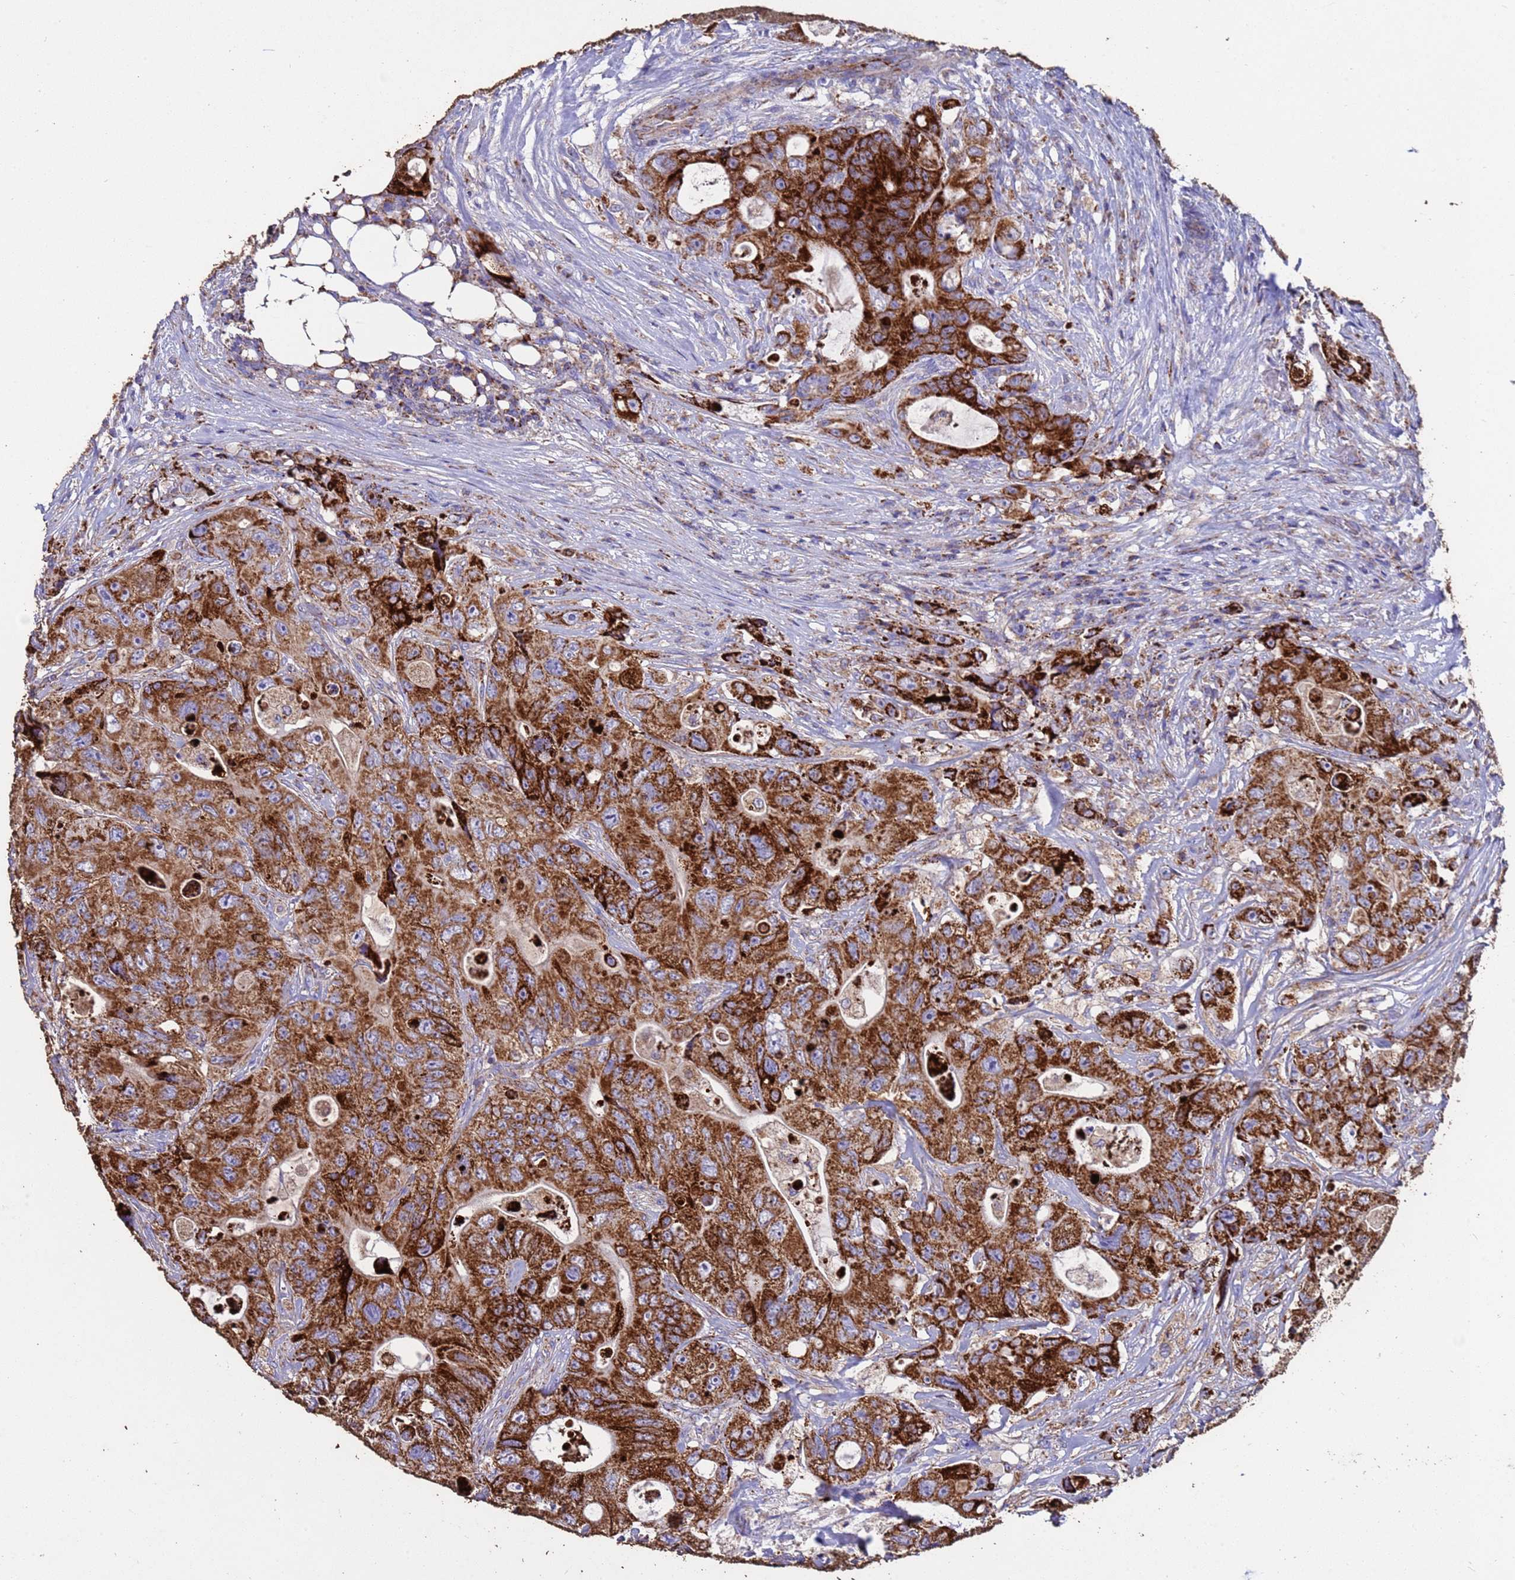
{"staining": {"intensity": "strong", "quantity": ">75%", "location": "cytoplasmic/membranous"}, "tissue": "colorectal cancer", "cell_type": "Tumor cells", "image_type": "cancer", "snomed": [{"axis": "morphology", "description": "Adenocarcinoma, NOS"}, {"axis": "topography", "description": "Colon"}], "caption": "High-power microscopy captured an immunohistochemistry (IHC) image of colorectal cancer (adenocarcinoma), revealing strong cytoplasmic/membranous expression in about >75% of tumor cells. Using DAB (brown) and hematoxylin (blue) stains, captured at high magnification using brightfield microscopy.", "gene": "ZNFX1", "patient": {"sex": "female", "age": 46}}